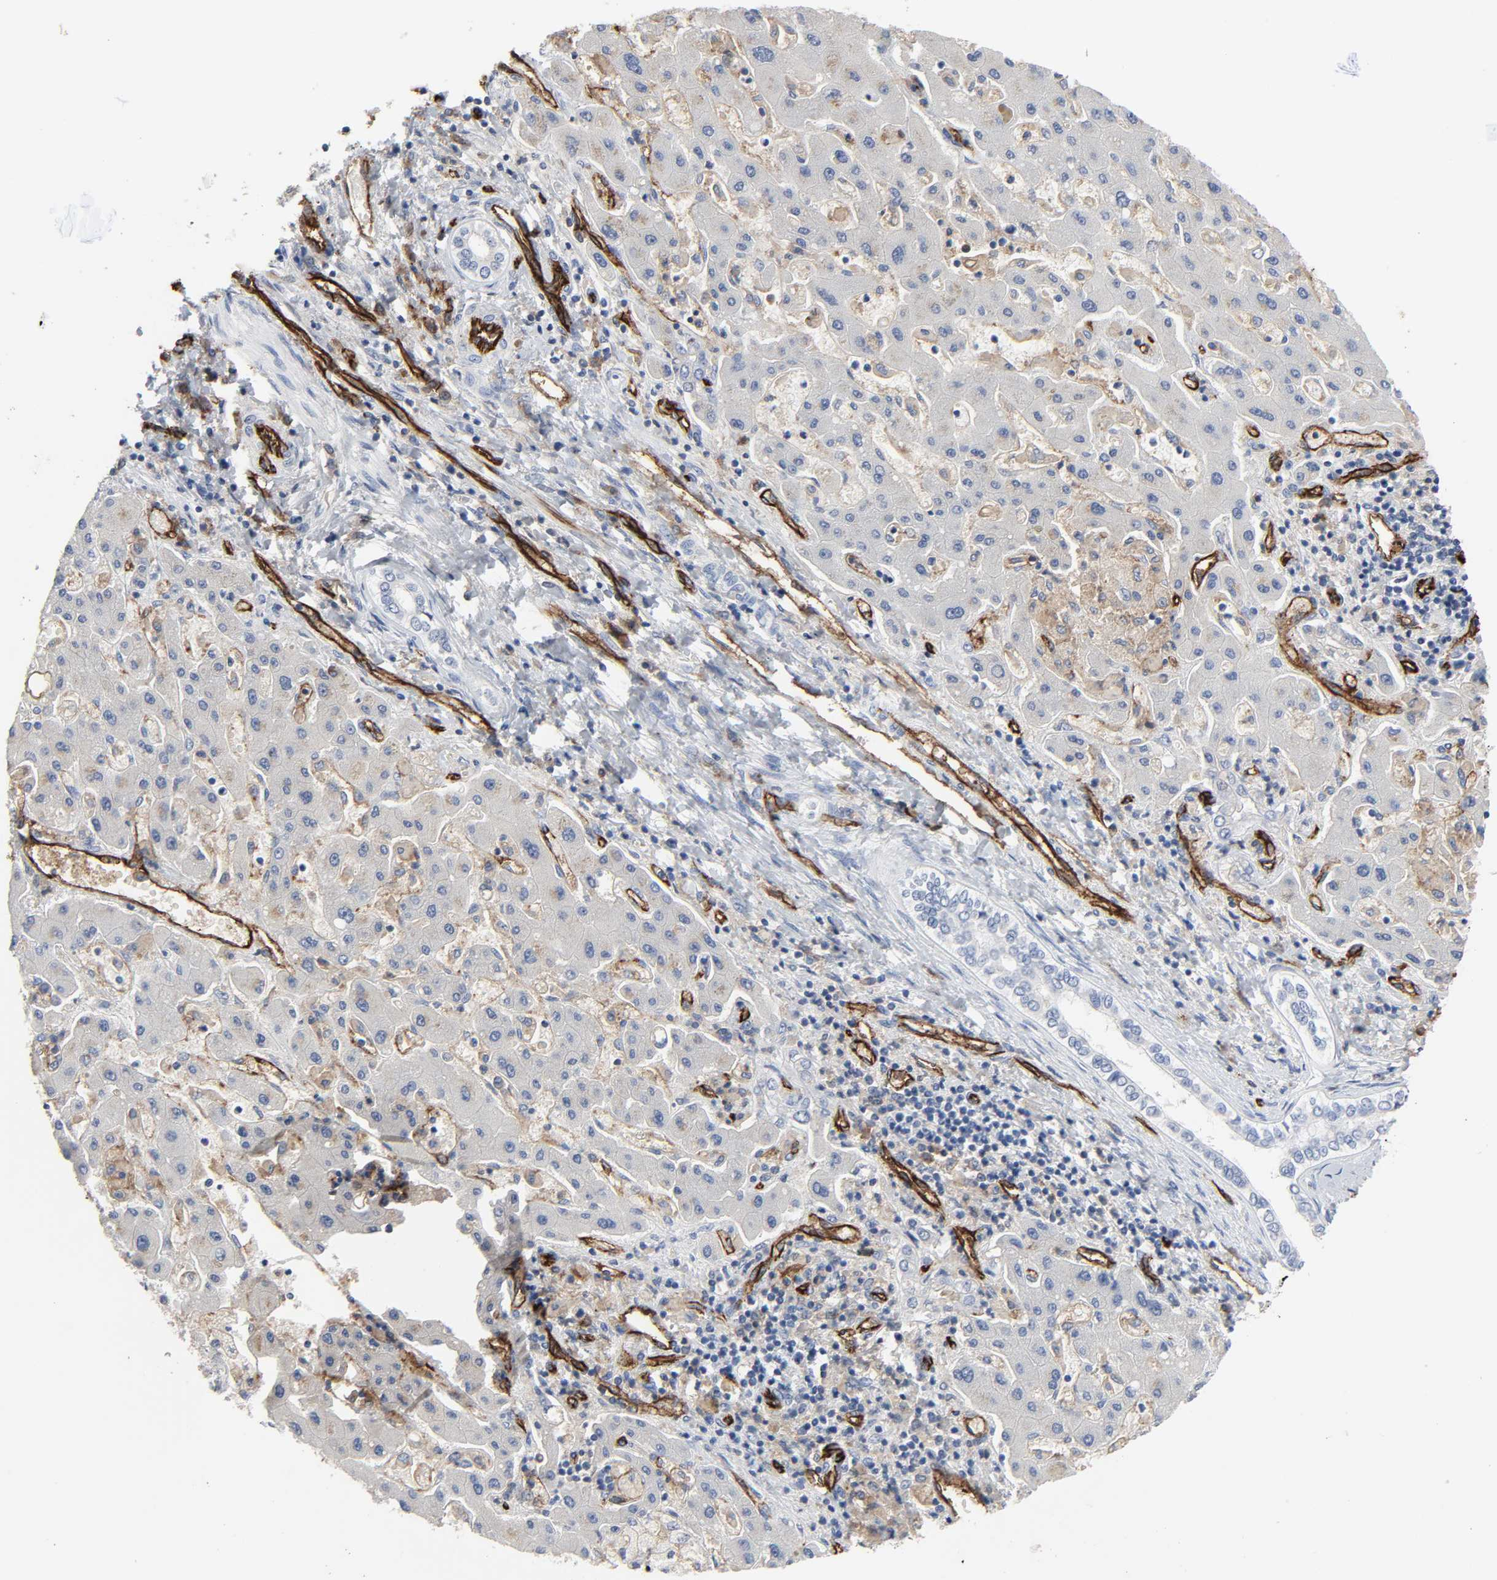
{"staining": {"intensity": "weak", "quantity": ">75%", "location": "cytoplasmic/membranous"}, "tissue": "liver cancer", "cell_type": "Tumor cells", "image_type": "cancer", "snomed": [{"axis": "morphology", "description": "Cholangiocarcinoma"}, {"axis": "topography", "description": "Liver"}], "caption": "Brown immunohistochemical staining in human liver cancer (cholangiocarcinoma) shows weak cytoplasmic/membranous expression in approximately >75% of tumor cells.", "gene": "PECAM1", "patient": {"sex": "male", "age": 50}}